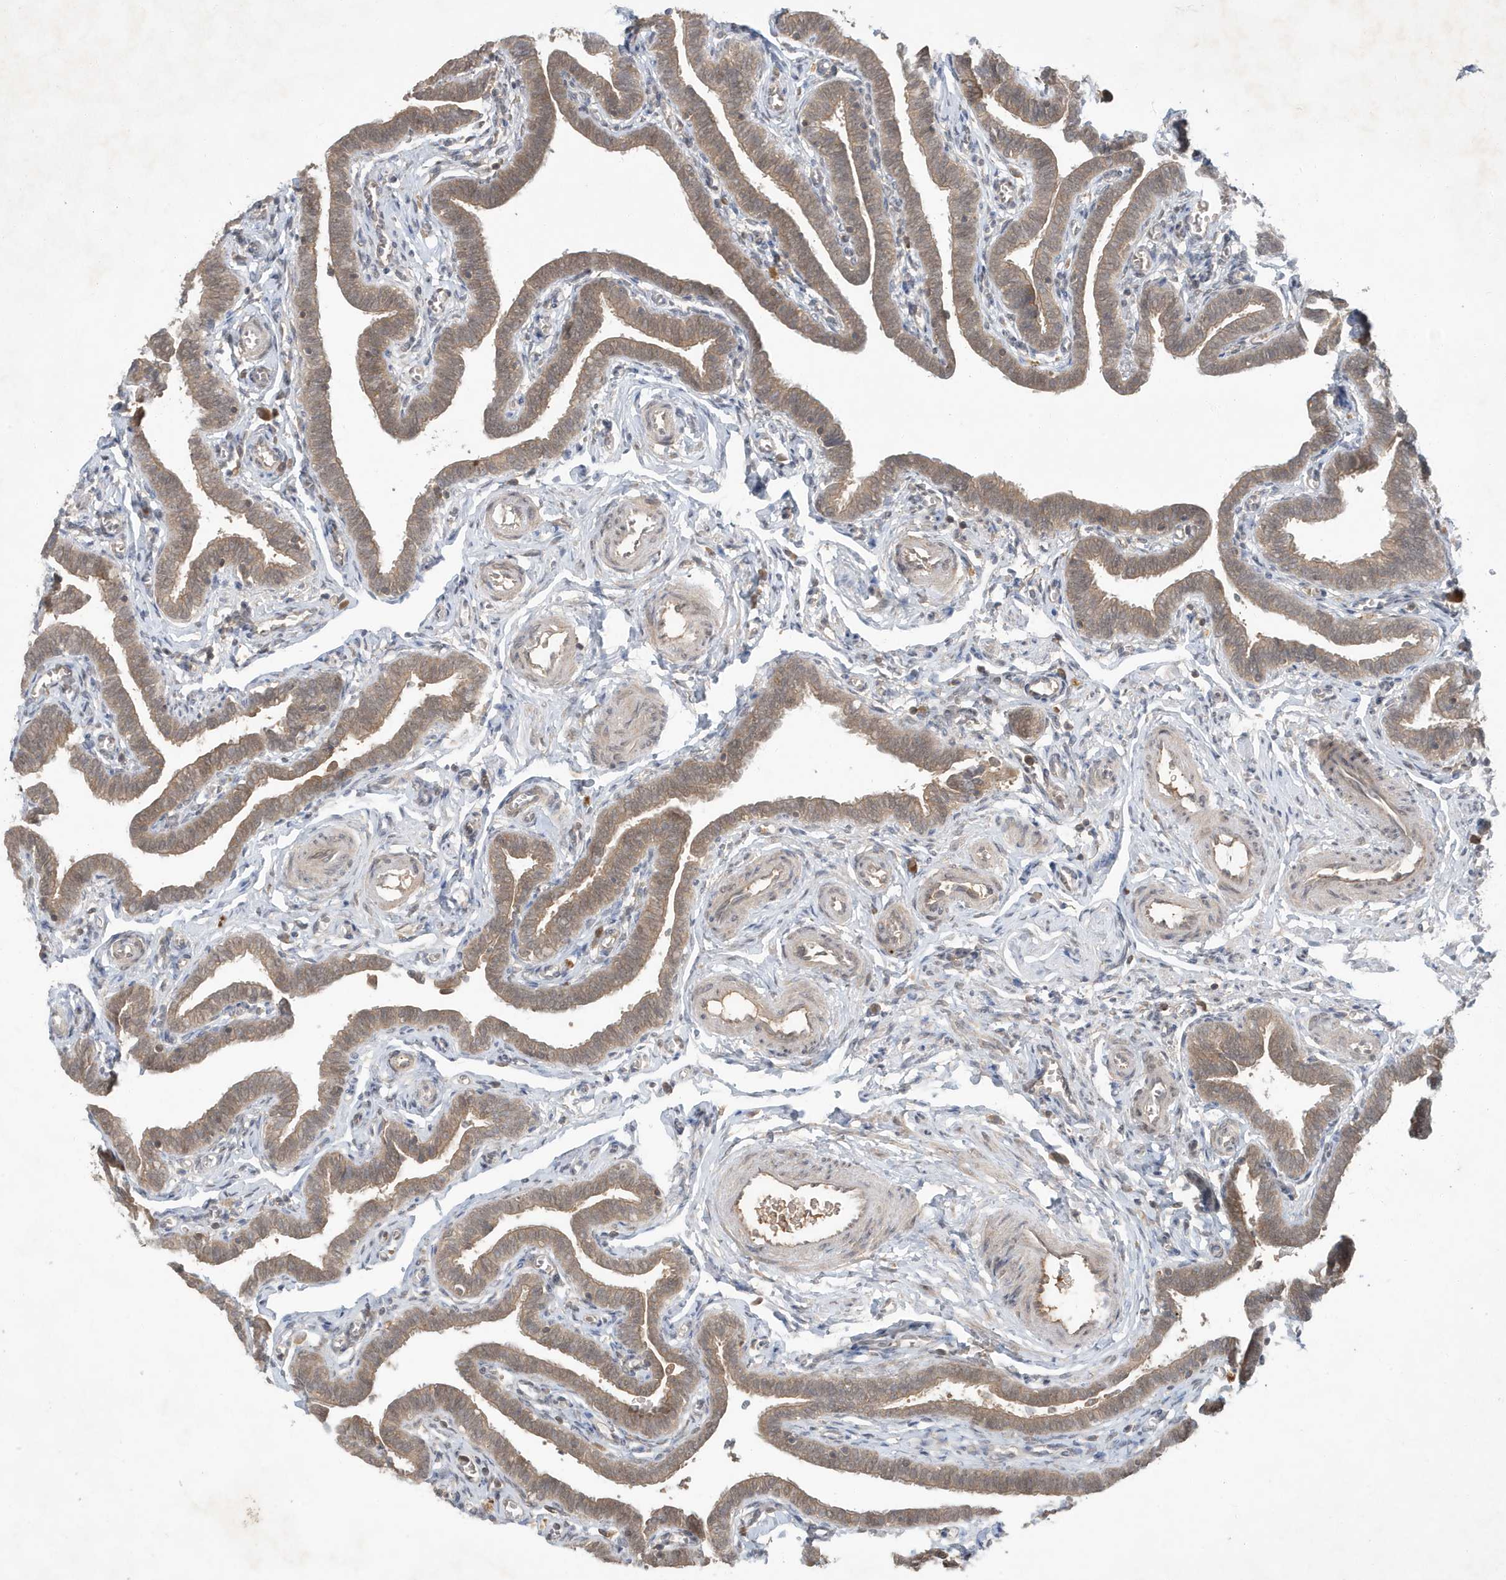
{"staining": {"intensity": "moderate", "quantity": ">75%", "location": "cytoplasmic/membranous"}, "tissue": "fallopian tube", "cell_type": "Glandular cells", "image_type": "normal", "snomed": [{"axis": "morphology", "description": "Normal tissue, NOS"}, {"axis": "topography", "description": "Fallopian tube"}], "caption": "Glandular cells show moderate cytoplasmic/membranous positivity in approximately >75% of cells in benign fallopian tube. The staining was performed using DAB (3,3'-diaminobenzidine) to visualize the protein expression in brown, while the nuclei were stained in blue with hematoxylin (Magnification: 20x).", "gene": "ABCB9", "patient": {"sex": "female", "age": 36}}